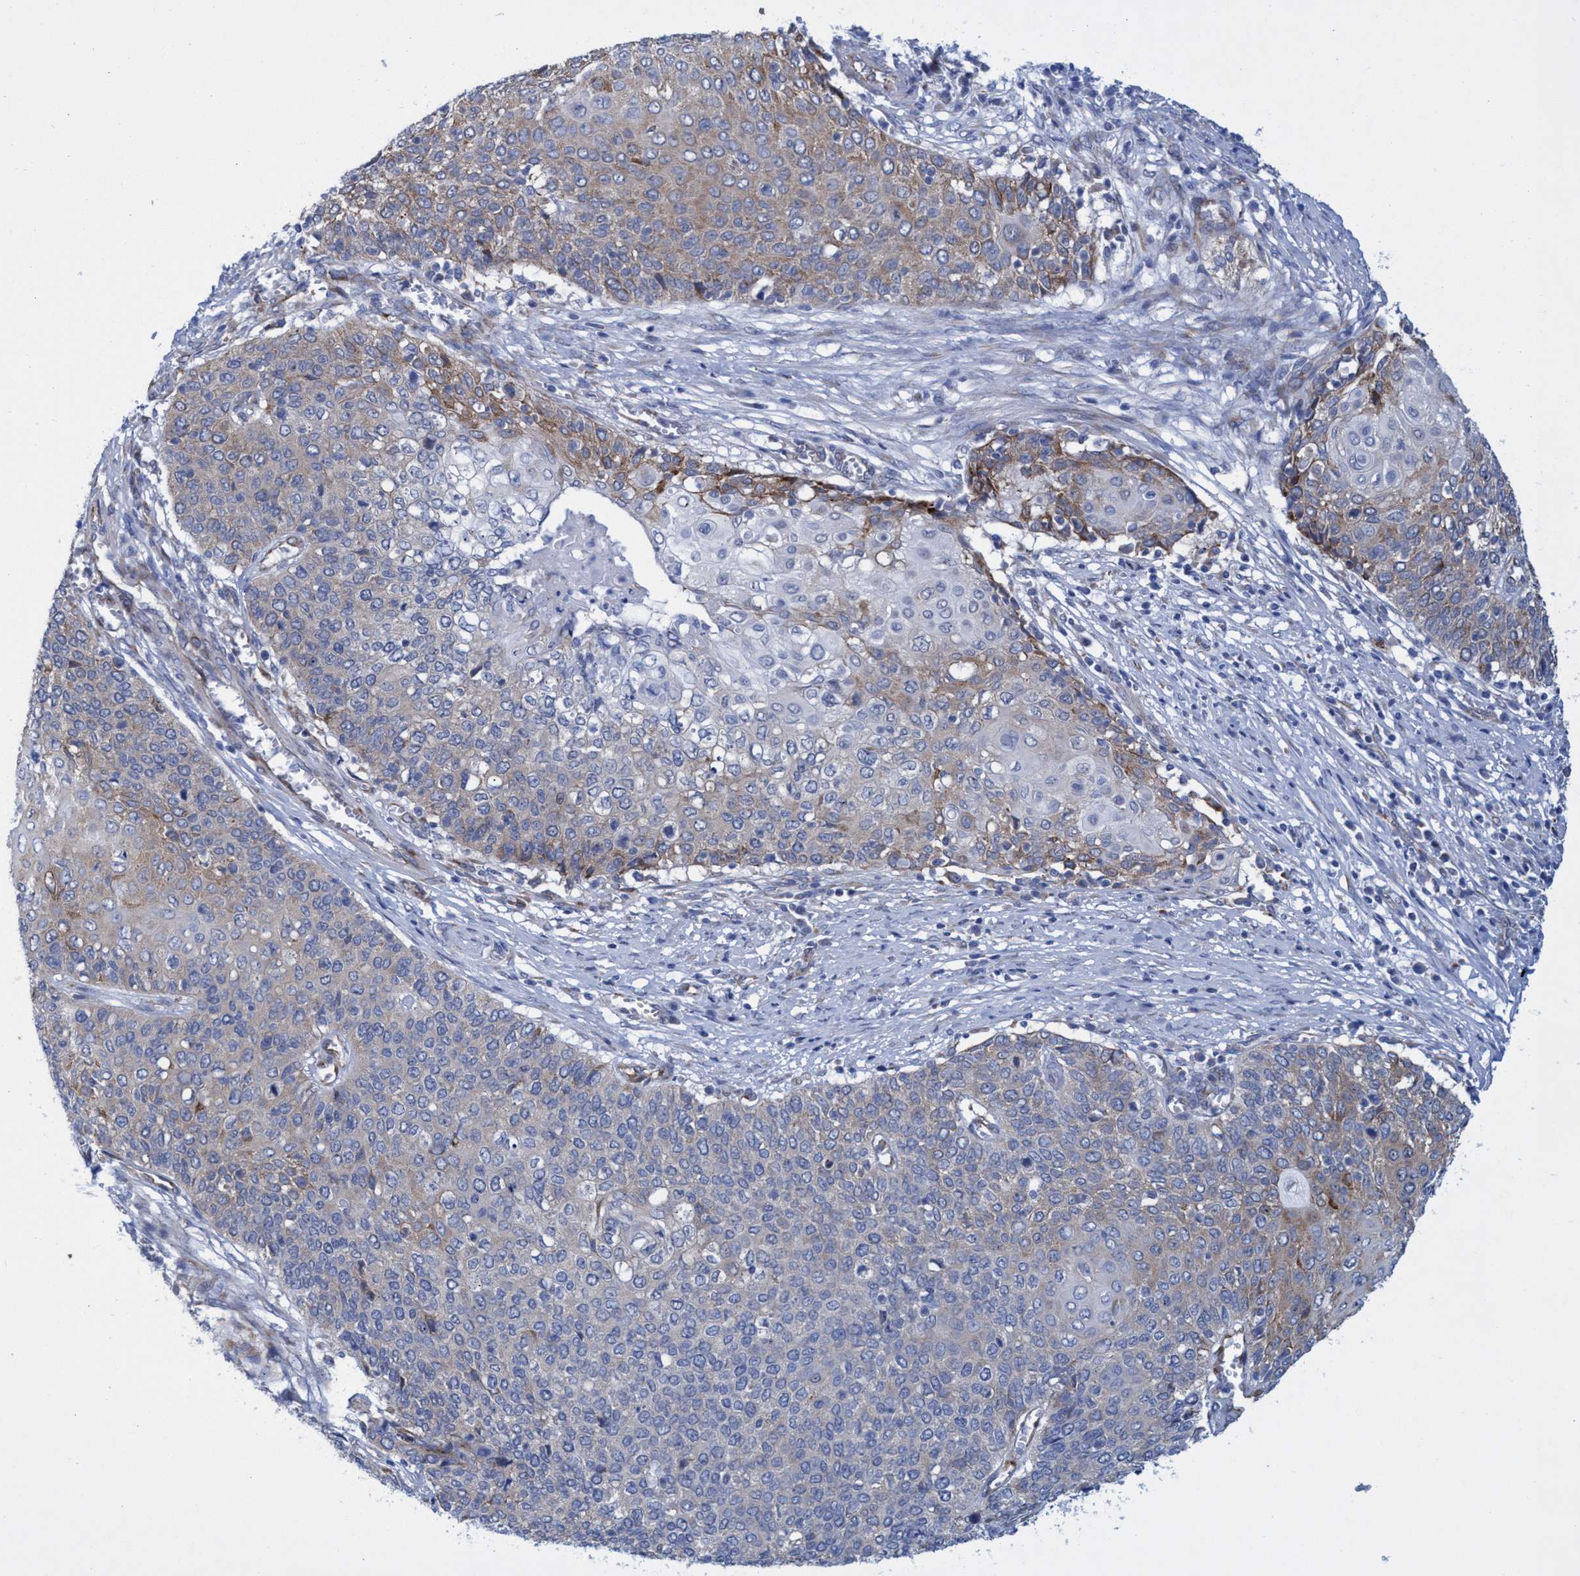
{"staining": {"intensity": "moderate", "quantity": "<25%", "location": "cytoplasmic/membranous"}, "tissue": "cervical cancer", "cell_type": "Tumor cells", "image_type": "cancer", "snomed": [{"axis": "morphology", "description": "Squamous cell carcinoma, NOS"}, {"axis": "topography", "description": "Cervix"}], "caption": "Human cervical squamous cell carcinoma stained with a brown dye reveals moderate cytoplasmic/membranous positive positivity in approximately <25% of tumor cells.", "gene": "R3HCC1", "patient": {"sex": "female", "age": 39}}